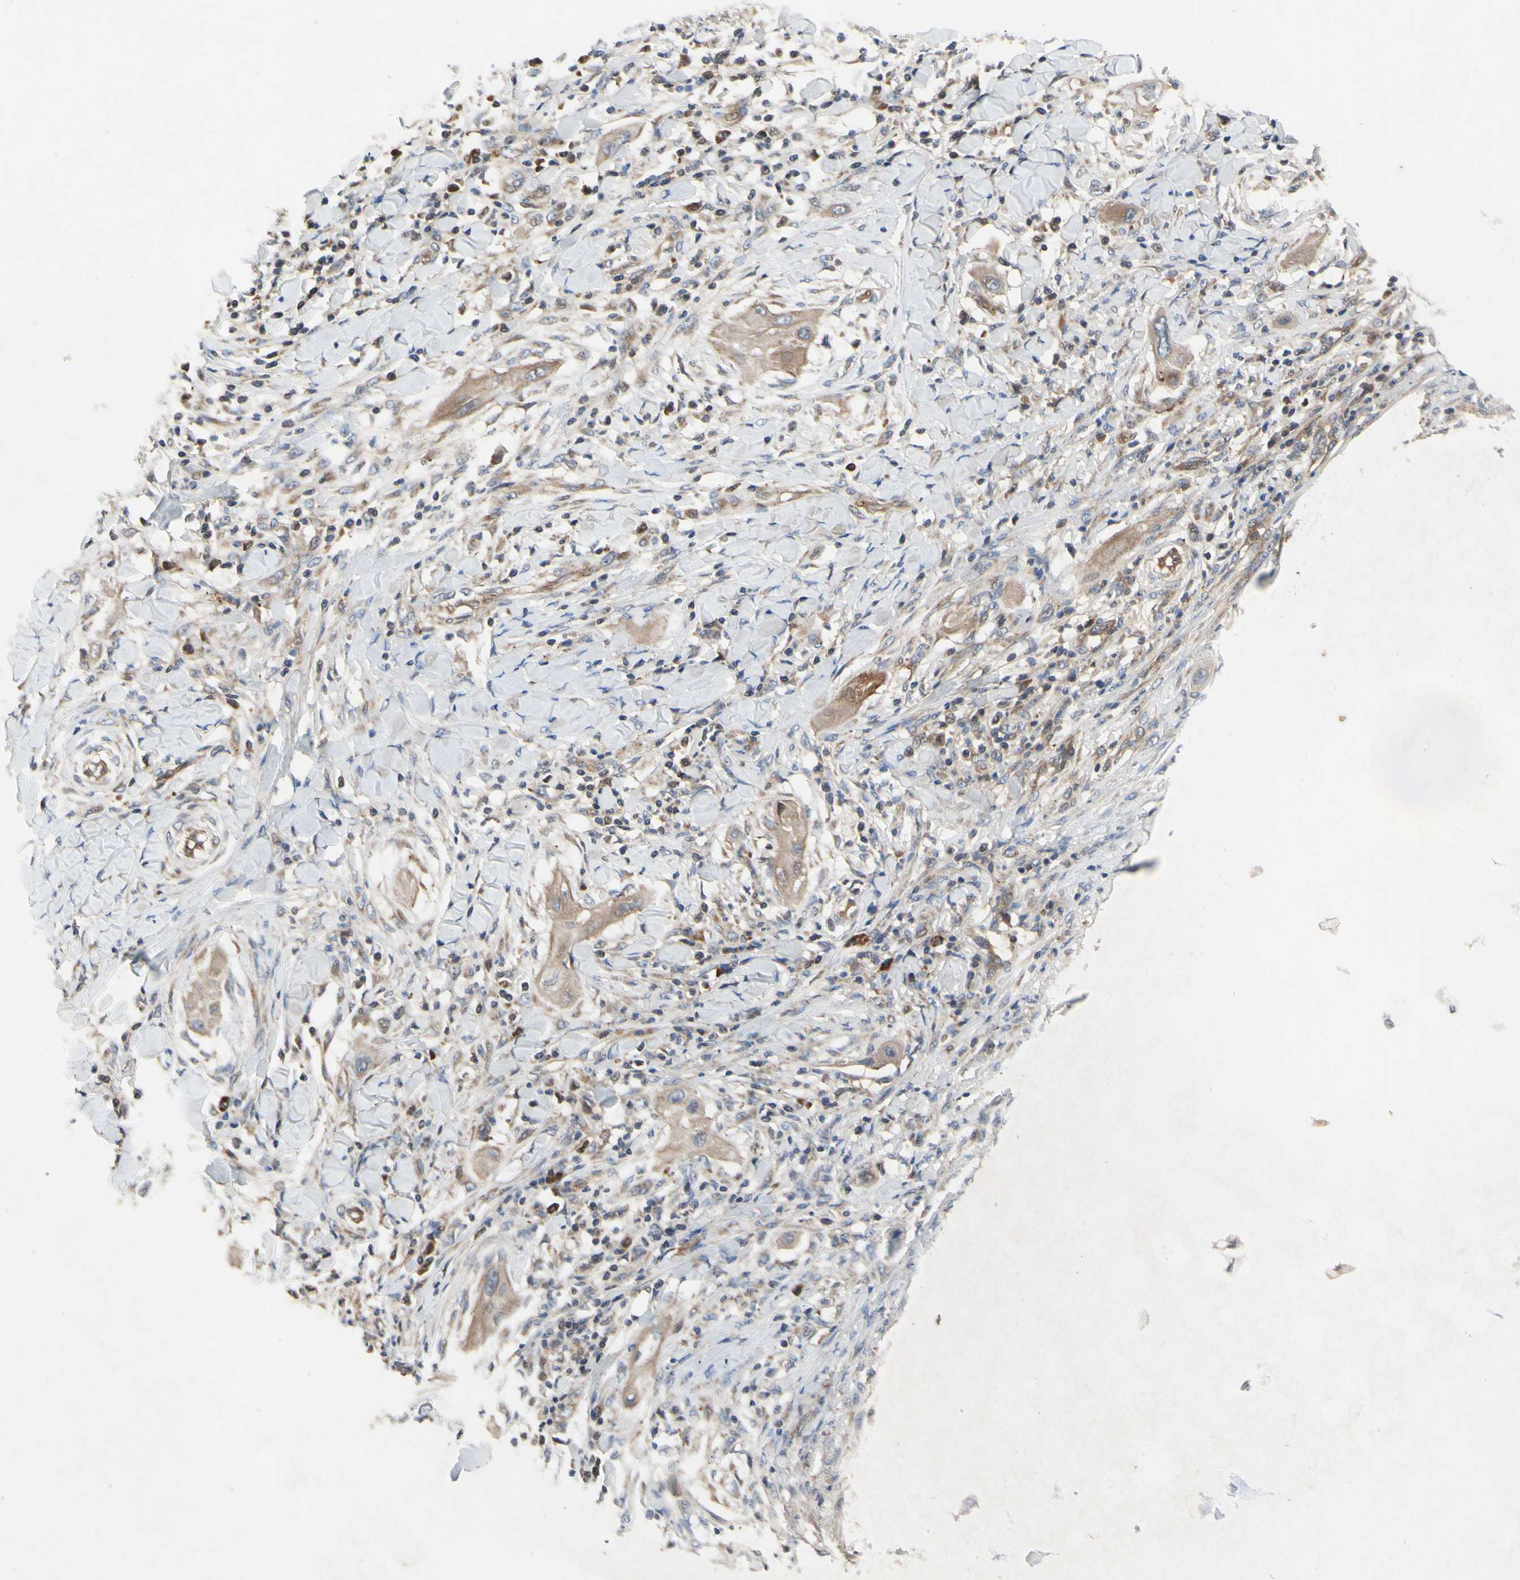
{"staining": {"intensity": "weak", "quantity": ">75%", "location": "cytoplasmic/membranous"}, "tissue": "lung cancer", "cell_type": "Tumor cells", "image_type": "cancer", "snomed": [{"axis": "morphology", "description": "Squamous cell carcinoma, NOS"}, {"axis": "topography", "description": "Lung"}], "caption": "Immunohistochemistry image of lung squamous cell carcinoma stained for a protein (brown), which reveals low levels of weak cytoplasmic/membranous staining in approximately >75% of tumor cells.", "gene": "XIAP", "patient": {"sex": "female", "age": 47}}